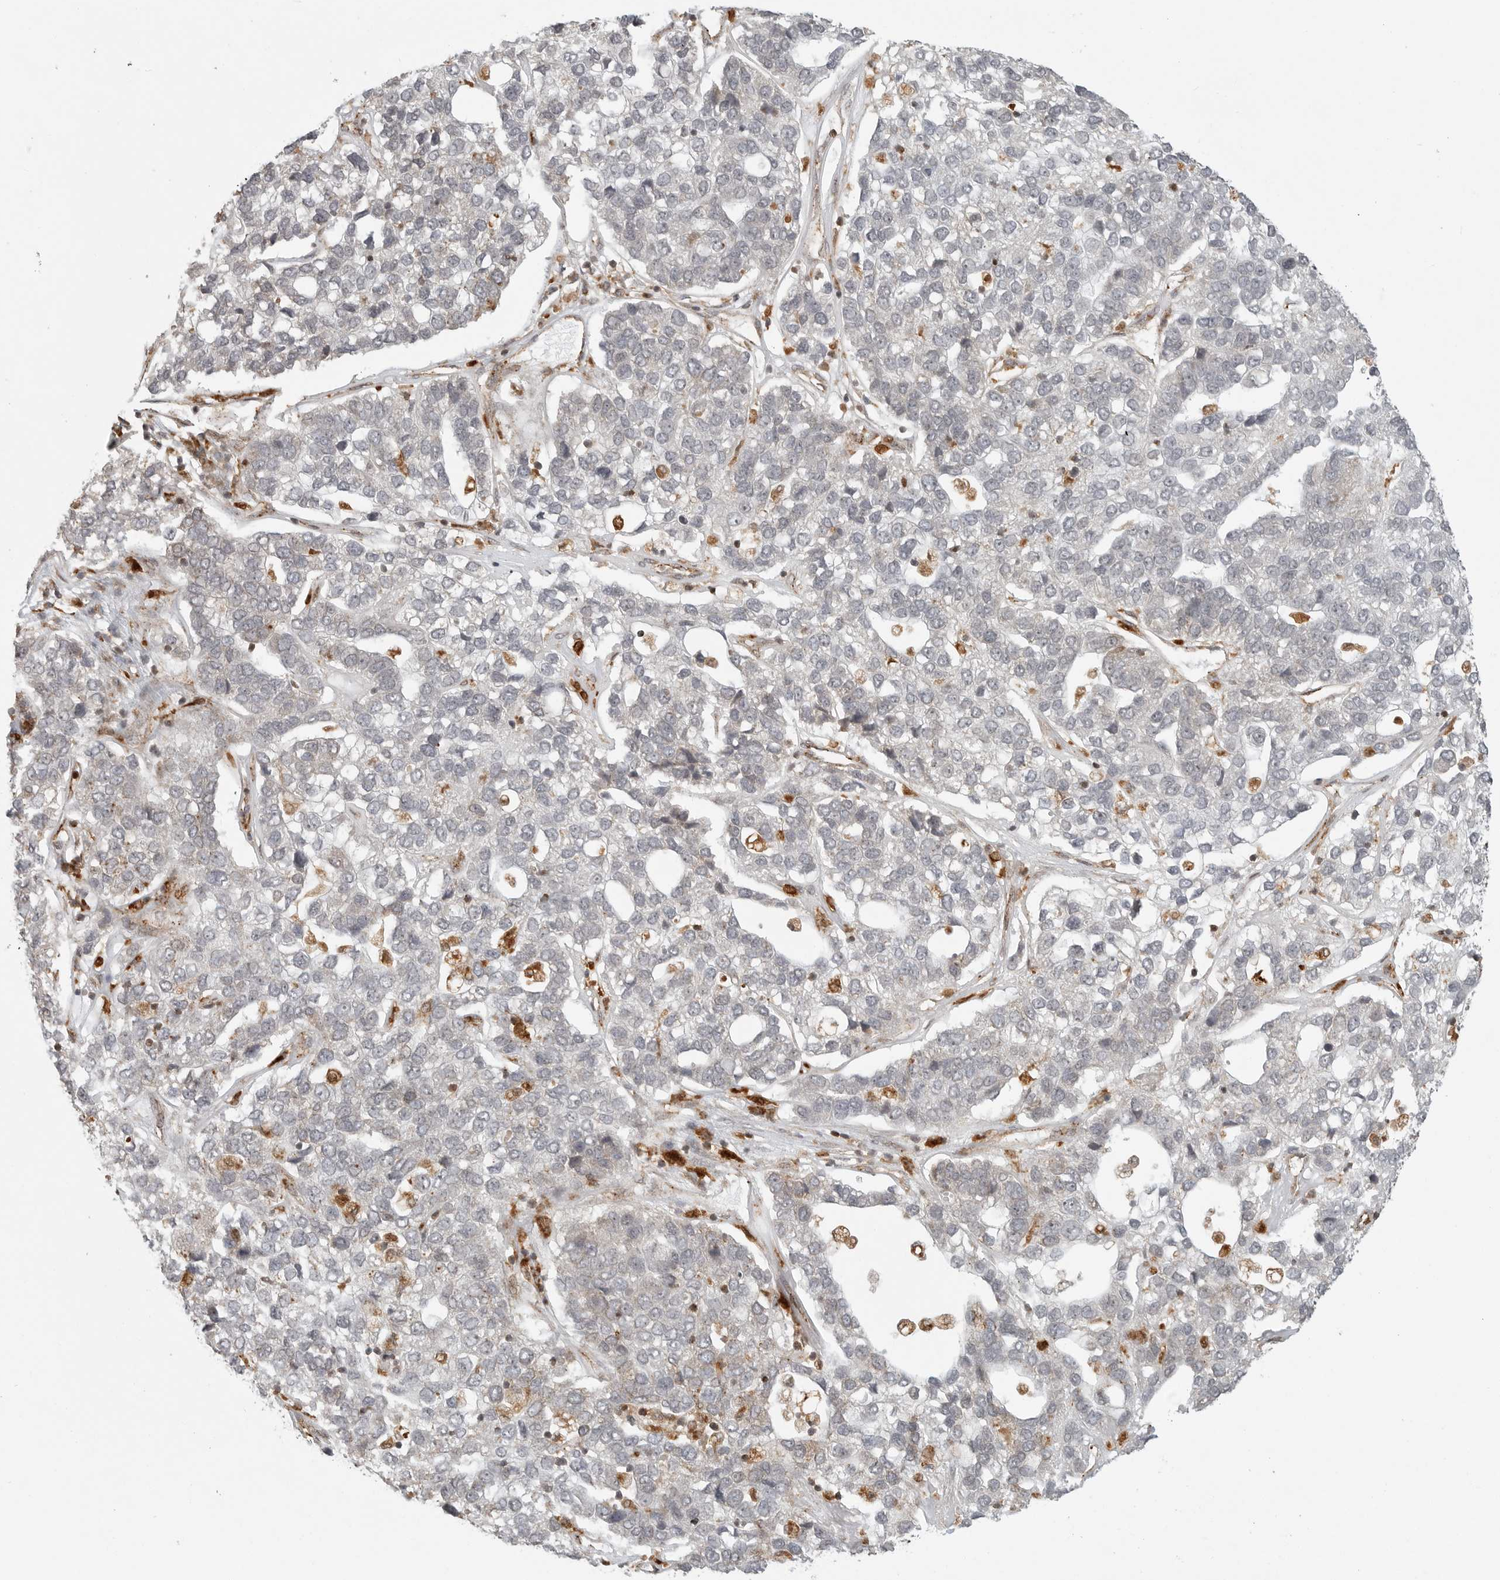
{"staining": {"intensity": "negative", "quantity": "none", "location": "none"}, "tissue": "pancreatic cancer", "cell_type": "Tumor cells", "image_type": "cancer", "snomed": [{"axis": "morphology", "description": "Adenocarcinoma, NOS"}, {"axis": "topography", "description": "Pancreas"}], "caption": "IHC of human adenocarcinoma (pancreatic) exhibits no staining in tumor cells.", "gene": "IDUA", "patient": {"sex": "female", "age": 61}}